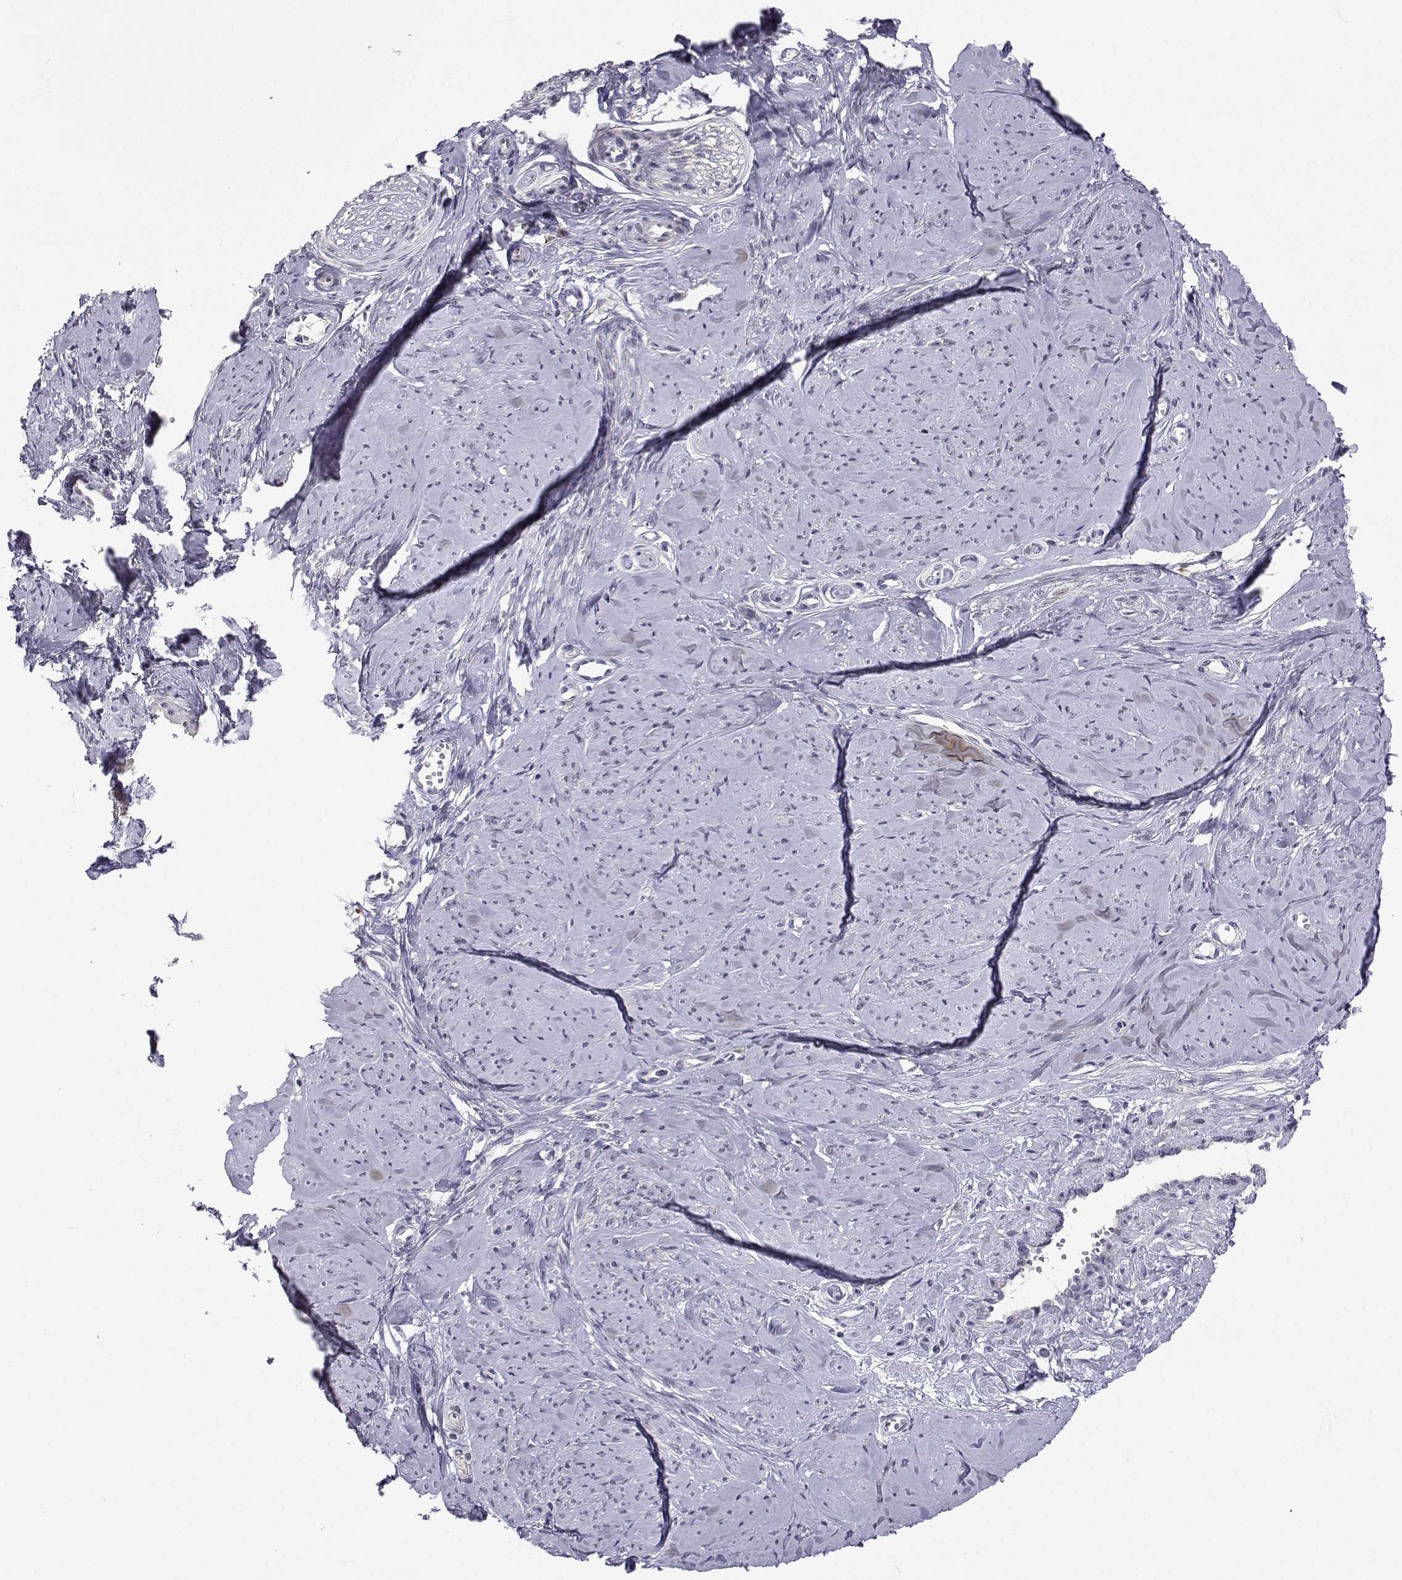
{"staining": {"intensity": "weak", "quantity": "<25%", "location": "nuclear"}, "tissue": "smooth muscle", "cell_type": "Smooth muscle cells", "image_type": "normal", "snomed": [{"axis": "morphology", "description": "Normal tissue, NOS"}, {"axis": "topography", "description": "Smooth muscle"}], "caption": "The immunohistochemistry (IHC) image has no significant staining in smooth muscle cells of smooth muscle.", "gene": "SLC6A3", "patient": {"sex": "female", "age": 48}}